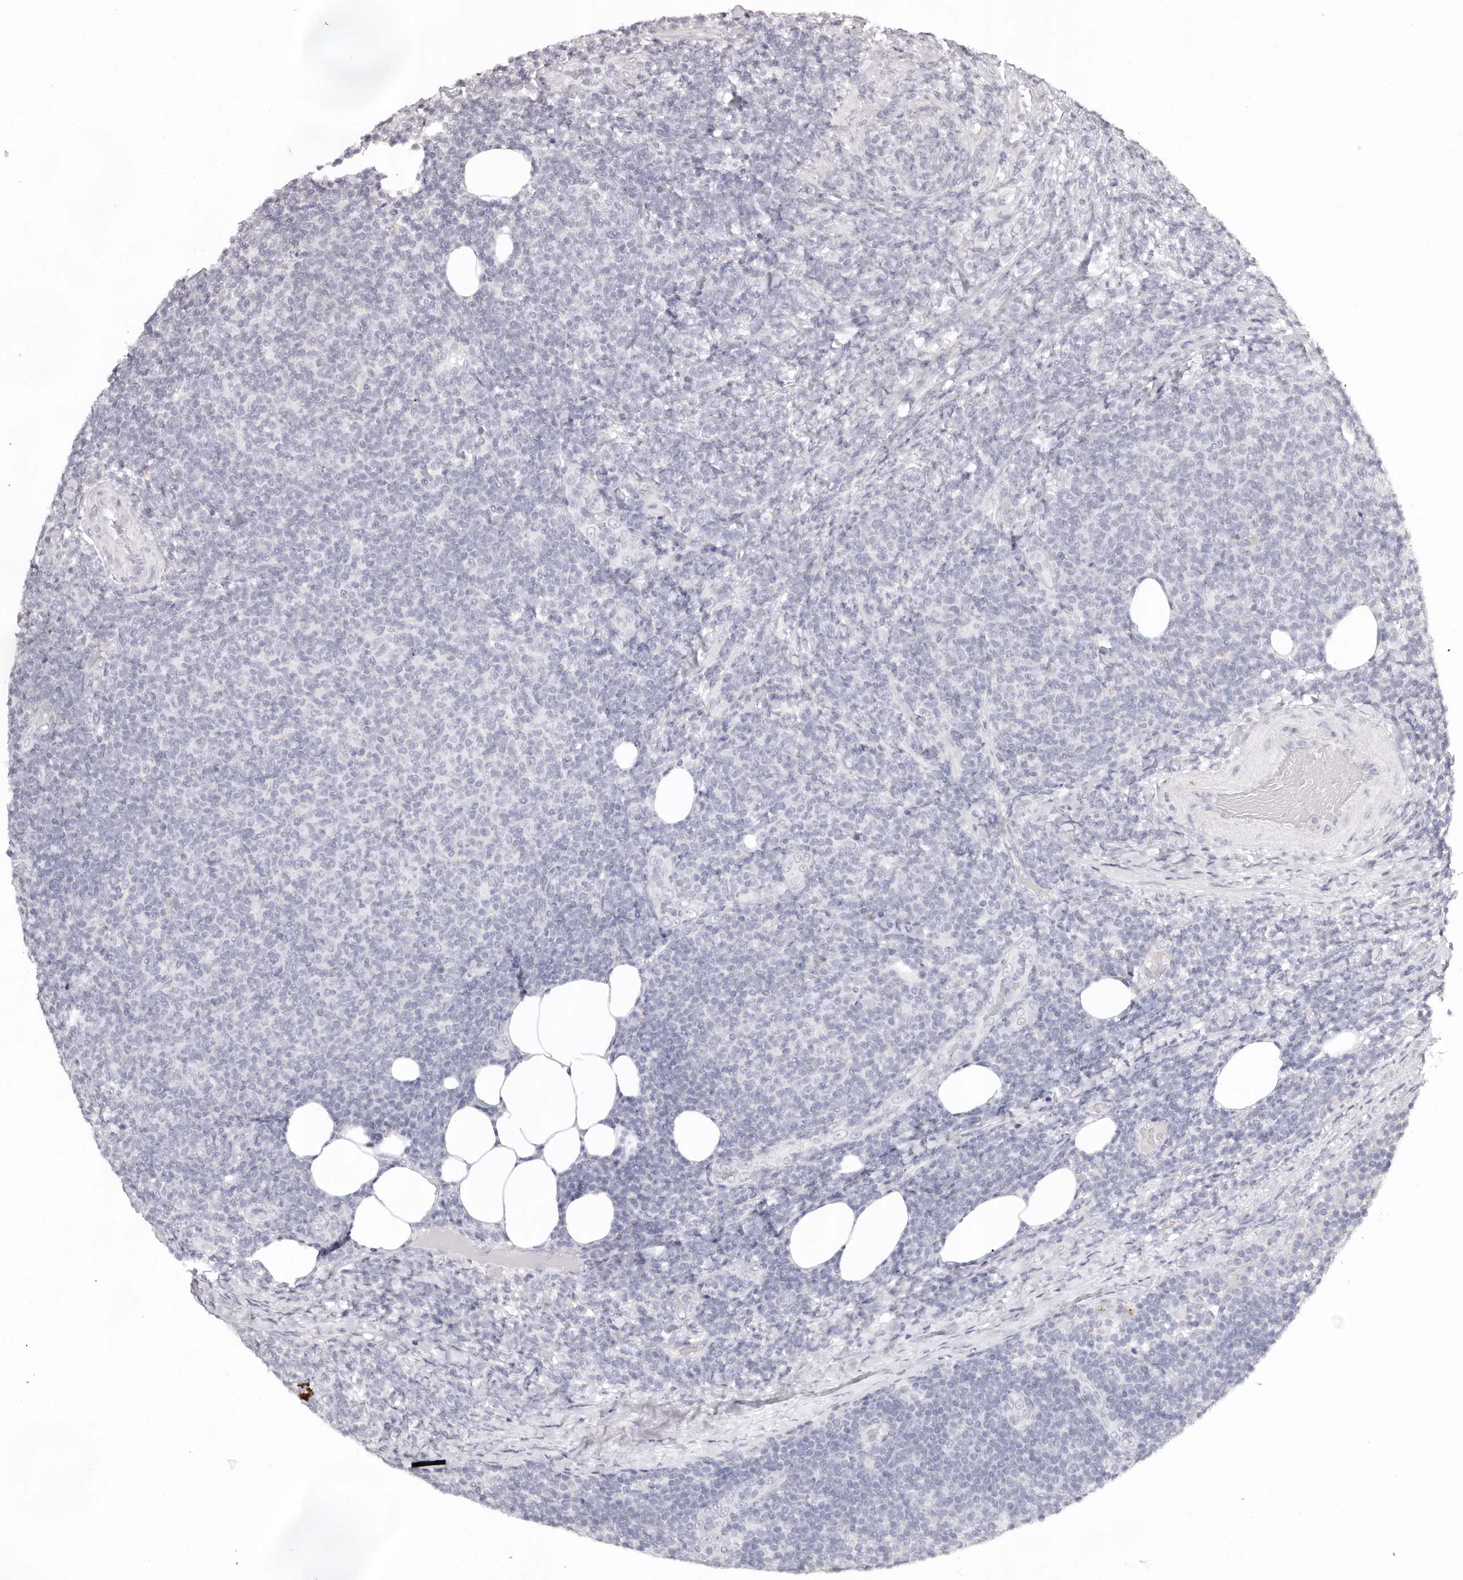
{"staining": {"intensity": "negative", "quantity": "none", "location": "none"}, "tissue": "lymphoma", "cell_type": "Tumor cells", "image_type": "cancer", "snomed": [{"axis": "morphology", "description": "Malignant lymphoma, non-Hodgkin's type, Low grade"}, {"axis": "topography", "description": "Lymph node"}], "caption": "Immunohistochemistry of lymphoma displays no expression in tumor cells.", "gene": "PCDHB6", "patient": {"sex": "male", "age": 66}}